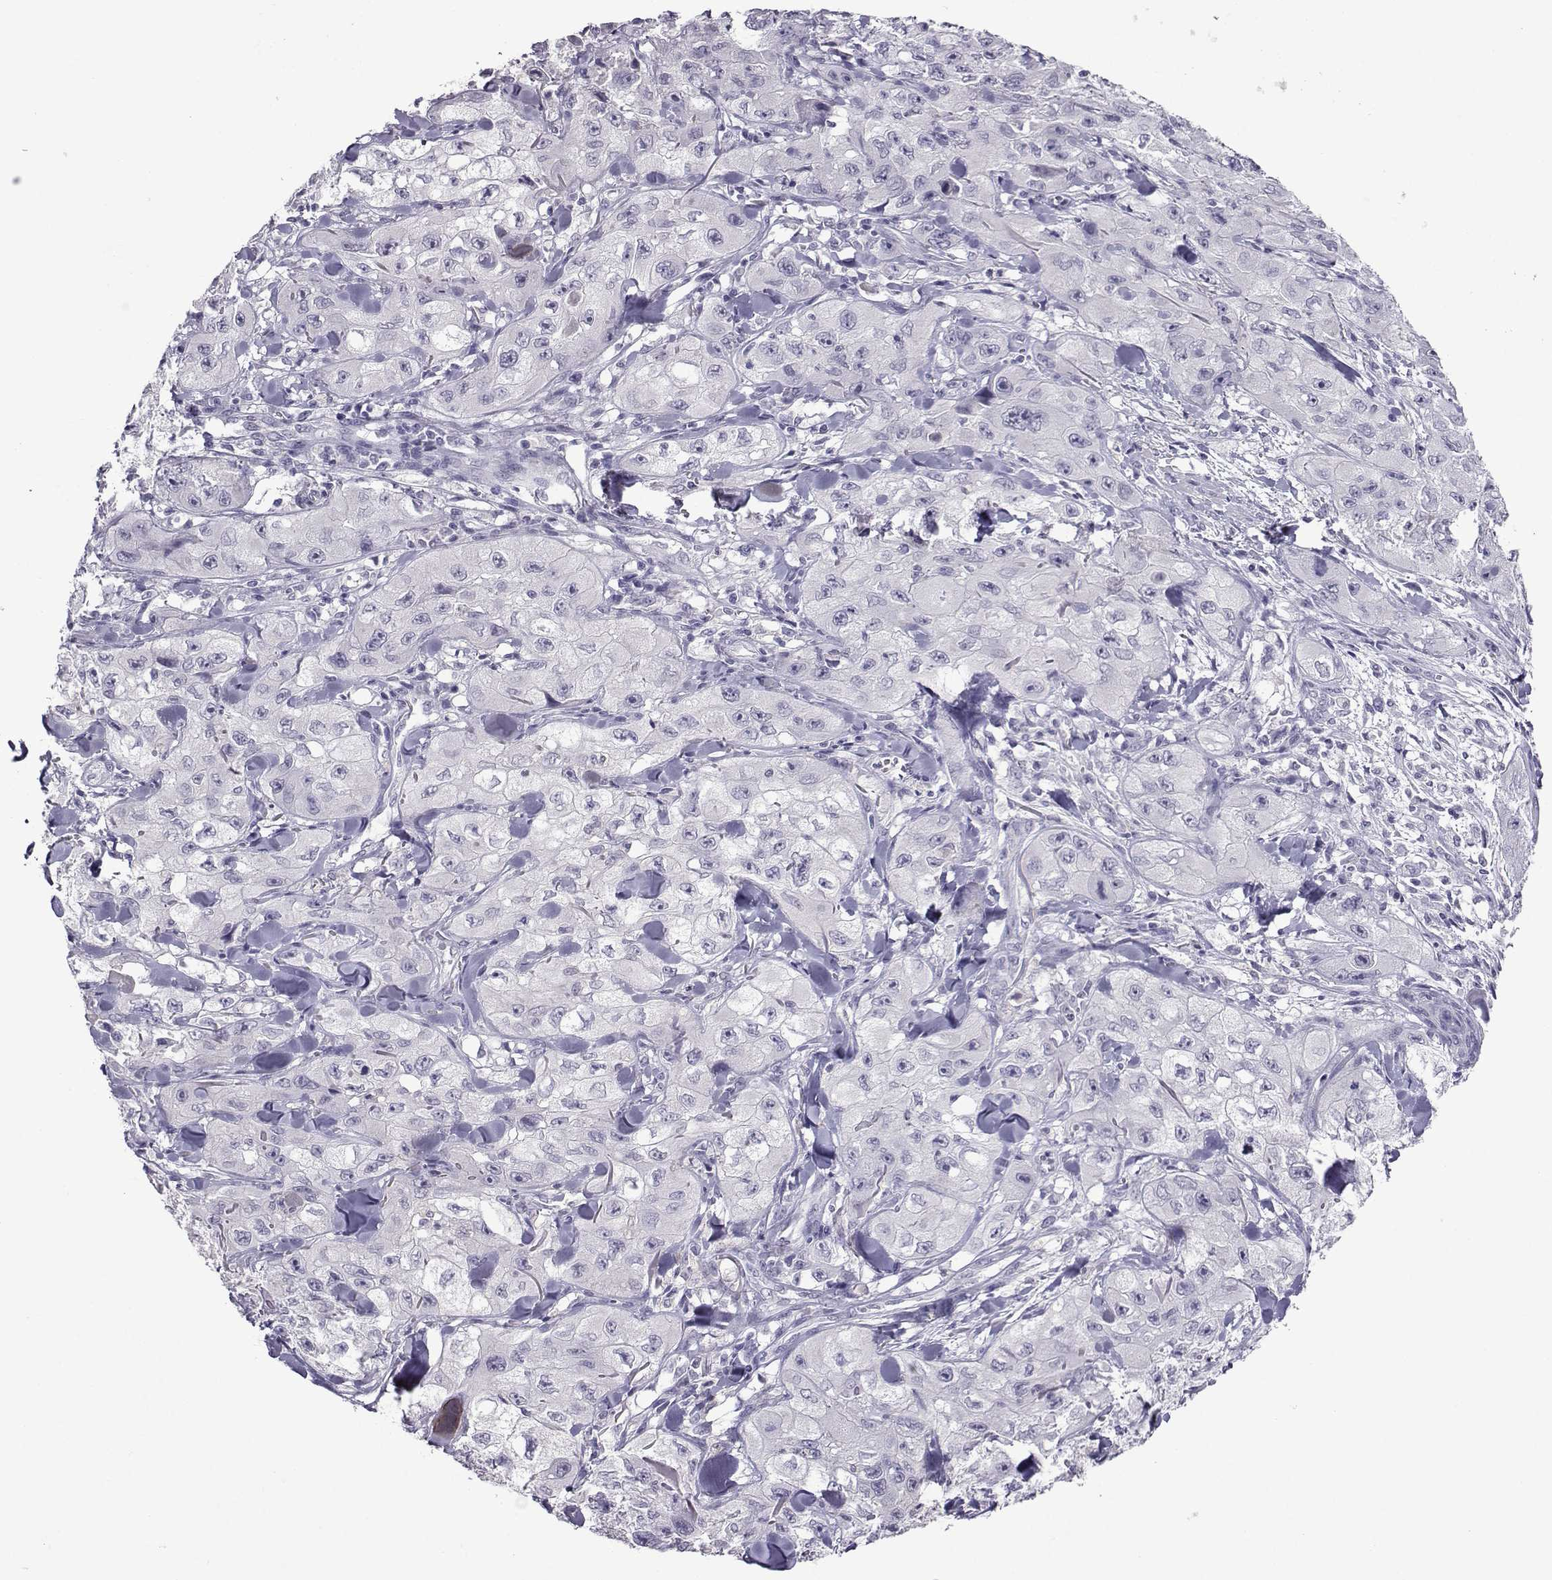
{"staining": {"intensity": "negative", "quantity": "none", "location": "none"}, "tissue": "skin cancer", "cell_type": "Tumor cells", "image_type": "cancer", "snomed": [{"axis": "morphology", "description": "Squamous cell carcinoma, NOS"}, {"axis": "topography", "description": "Skin"}, {"axis": "topography", "description": "Subcutis"}], "caption": "Immunohistochemistry (IHC) micrograph of human skin cancer stained for a protein (brown), which displays no staining in tumor cells. (DAB (3,3'-diaminobenzidine) immunohistochemistry (IHC) with hematoxylin counter stain).", "gene": "CRYBB1", "patient": {"sex": "male", "age": 73}}